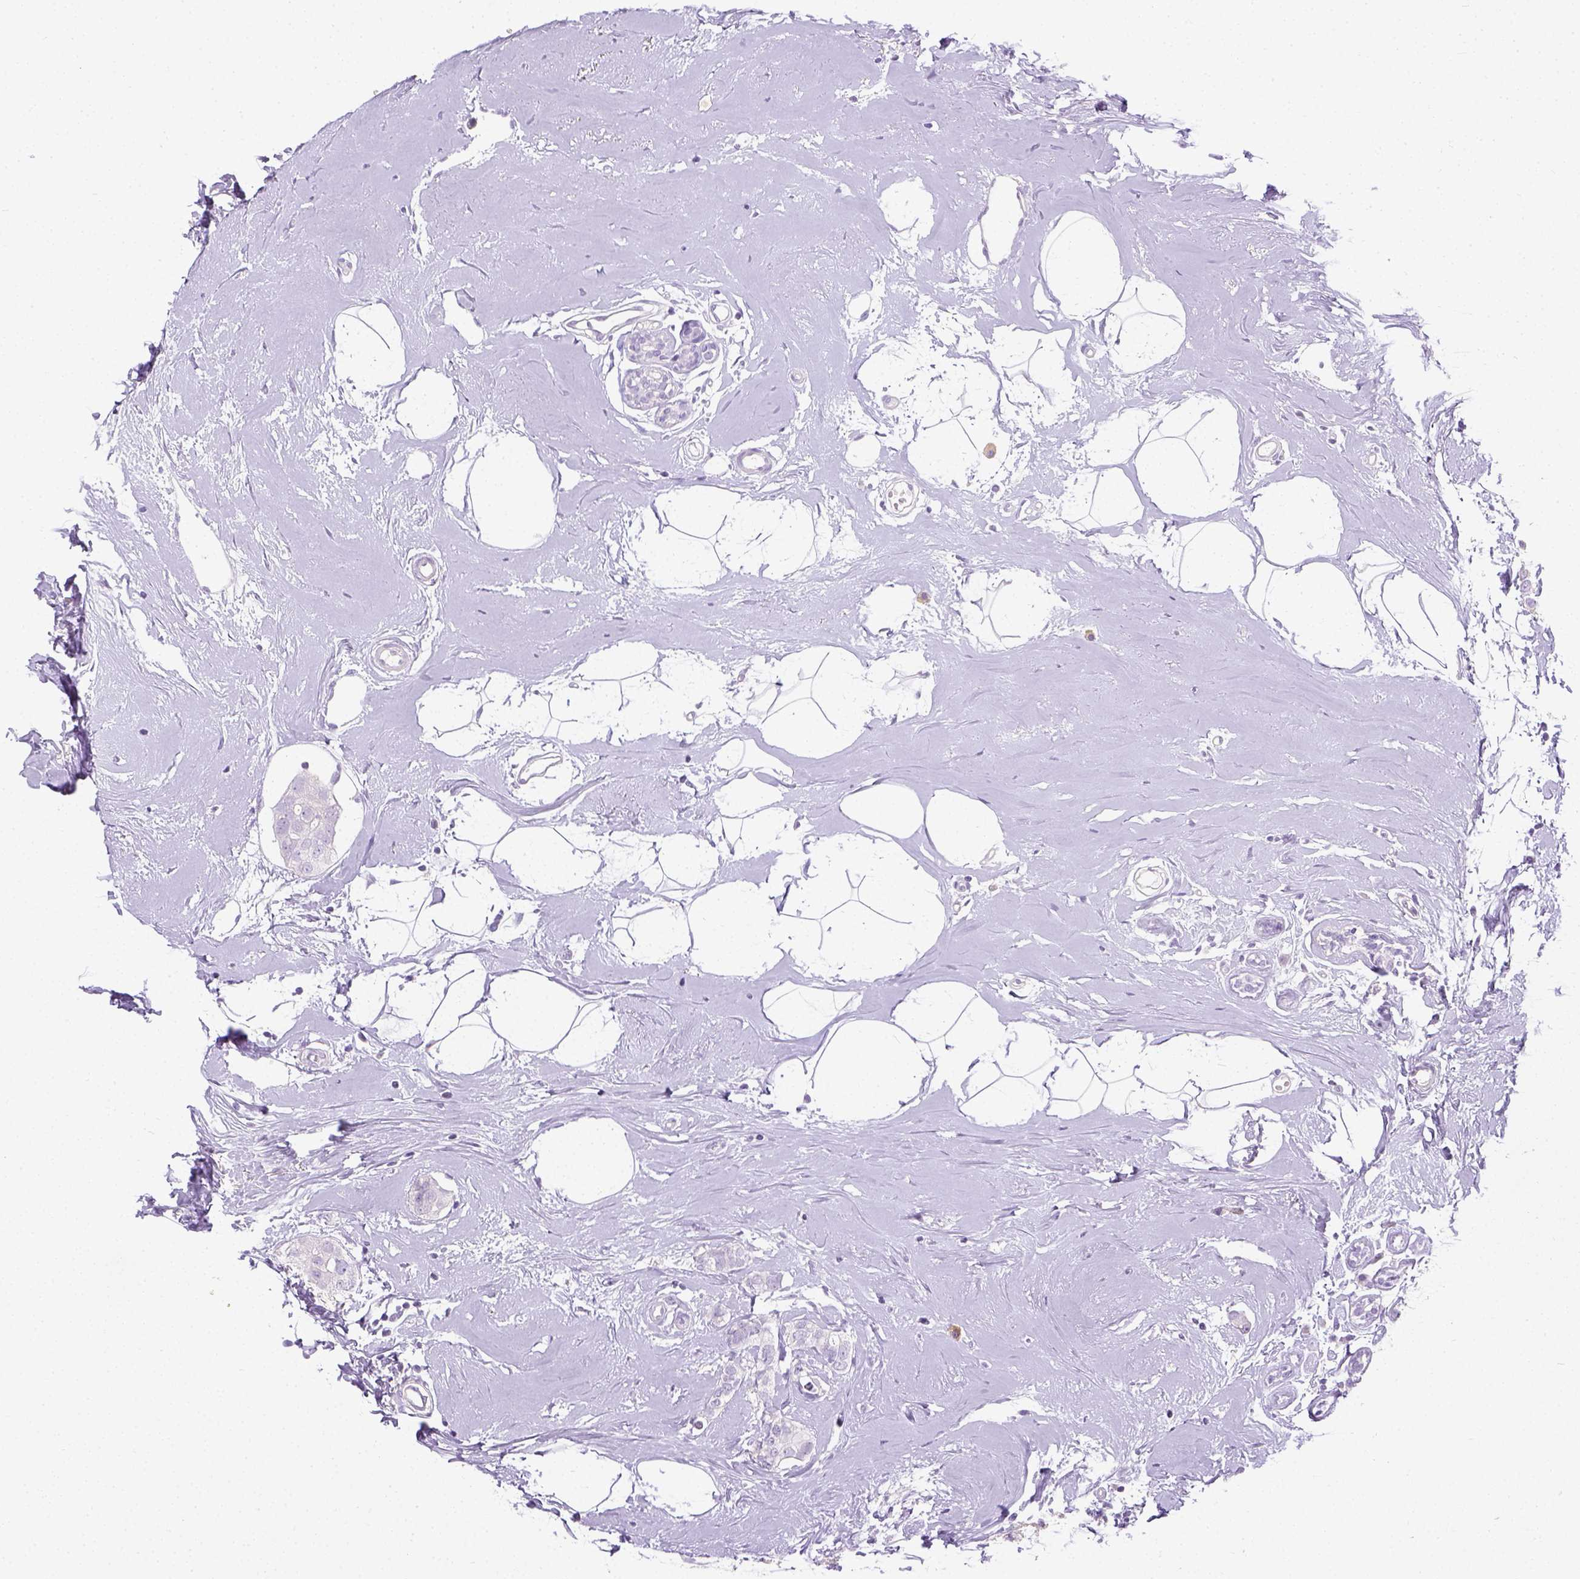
{"staining": {"intensity": "negative", "quantity": "none", "location": "none"}, "tissue": "breast cancer", "cell_type": "Tumor cells", "image_type": "cancer", "snomed": [{"axis": "morphology", "description": "Duct carcinoma"}, {"axis": "topography", "description": "Breast"}], "caption": "An image of breast cancer stained for a protein displays no brown staining in tumor cells.", "gene": "LGSN", "patient": {"sex": "female", "age": 40}}